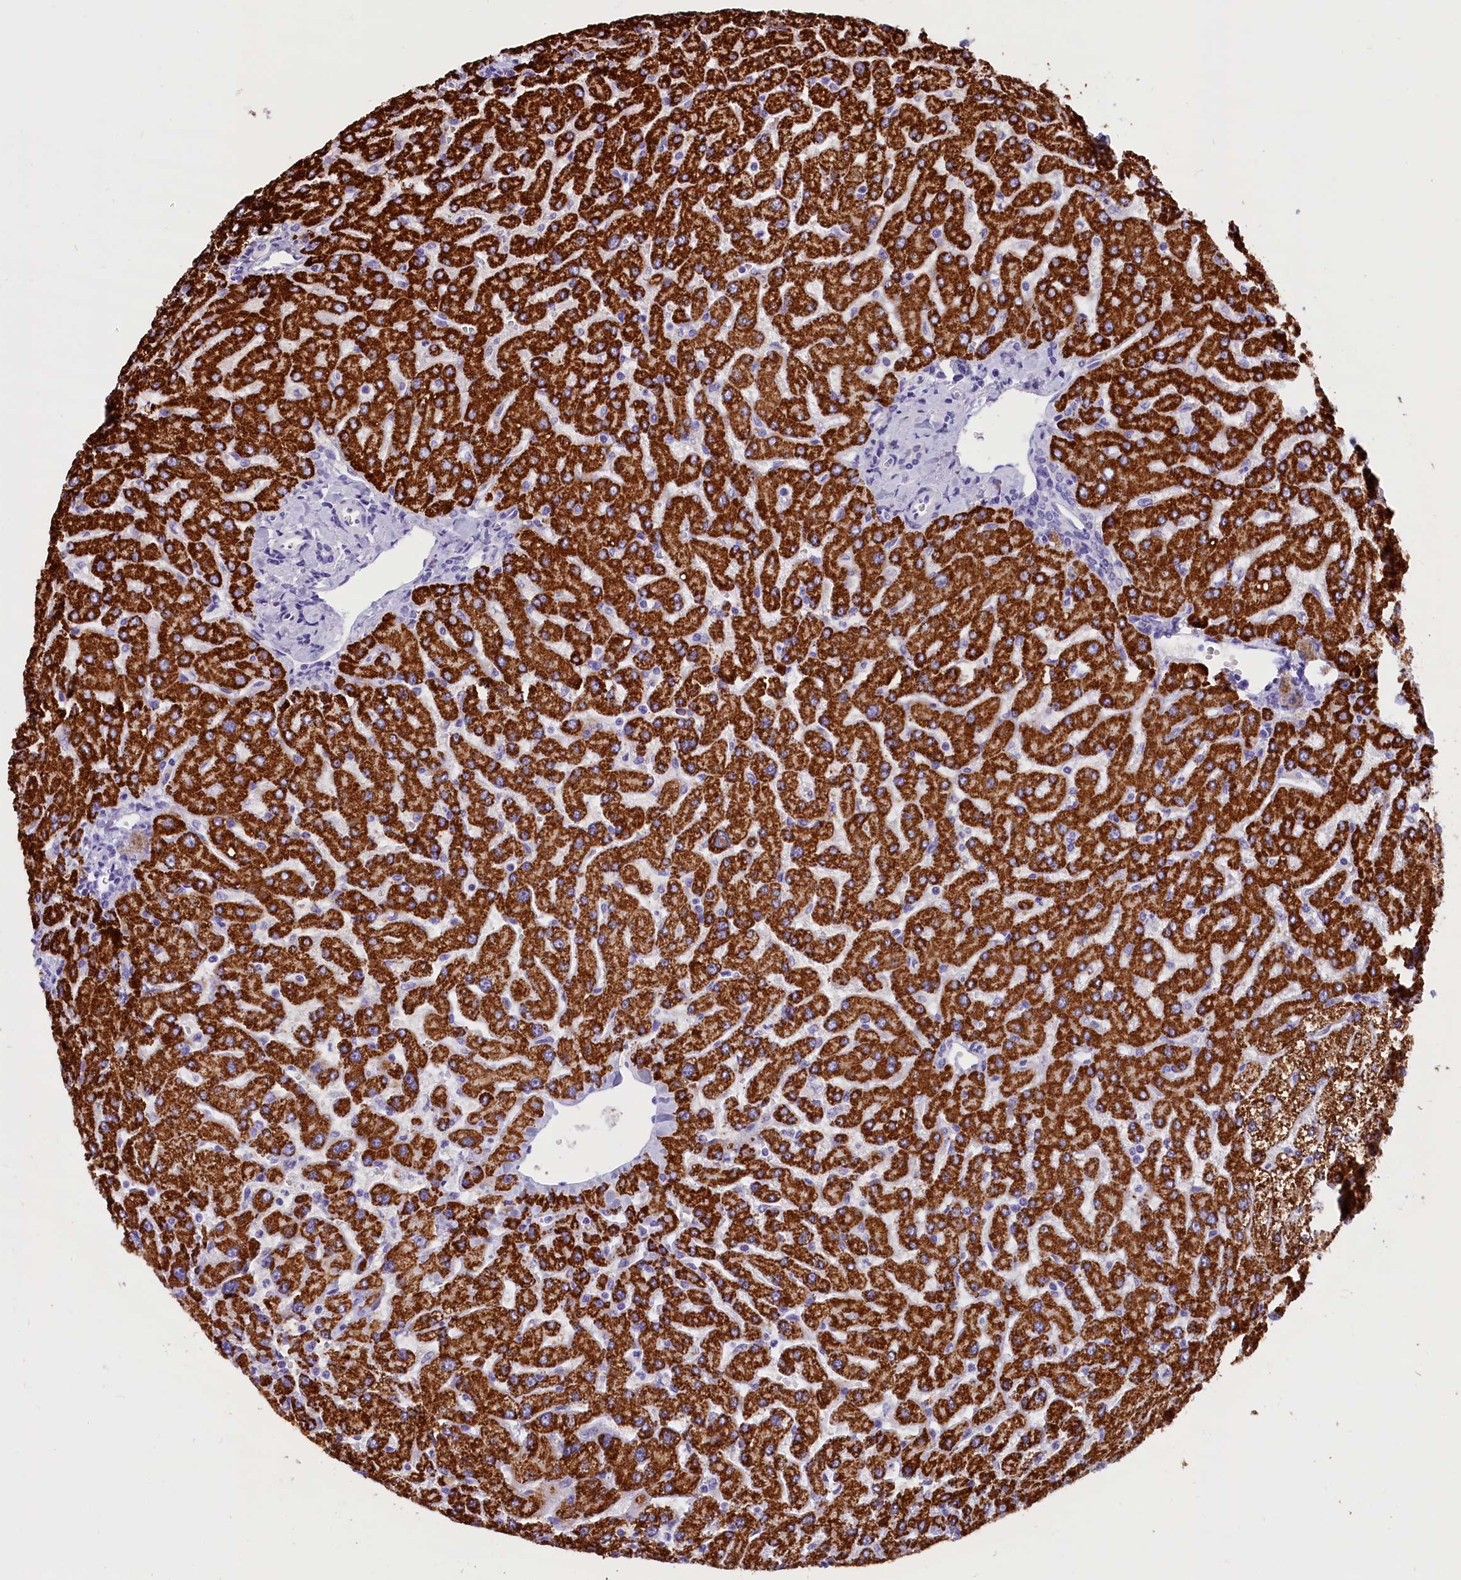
{"staining": {"intensity": "negative", "quantity": "none", "location": "none"}, "tissue": "liver", "cell_type": "Cholangiocytes", "image_type": "normal", "snomed": [{"axis": "morphology", "description": "Normal tissue, NOS"}, {"axis": "topography", "description": "Liver"}], "caption": "Micrograph shows no protein positivity in cholangiocytes of benign liver. (Stains: DAB (3,3'-diaminobenzidine) immunohistochemistry with hematoxylin counter stain, Microscopy: brightfield microscopy at high magnification).", "gene": "ABAT", "patient": {"sex": "male", "age": 55}}